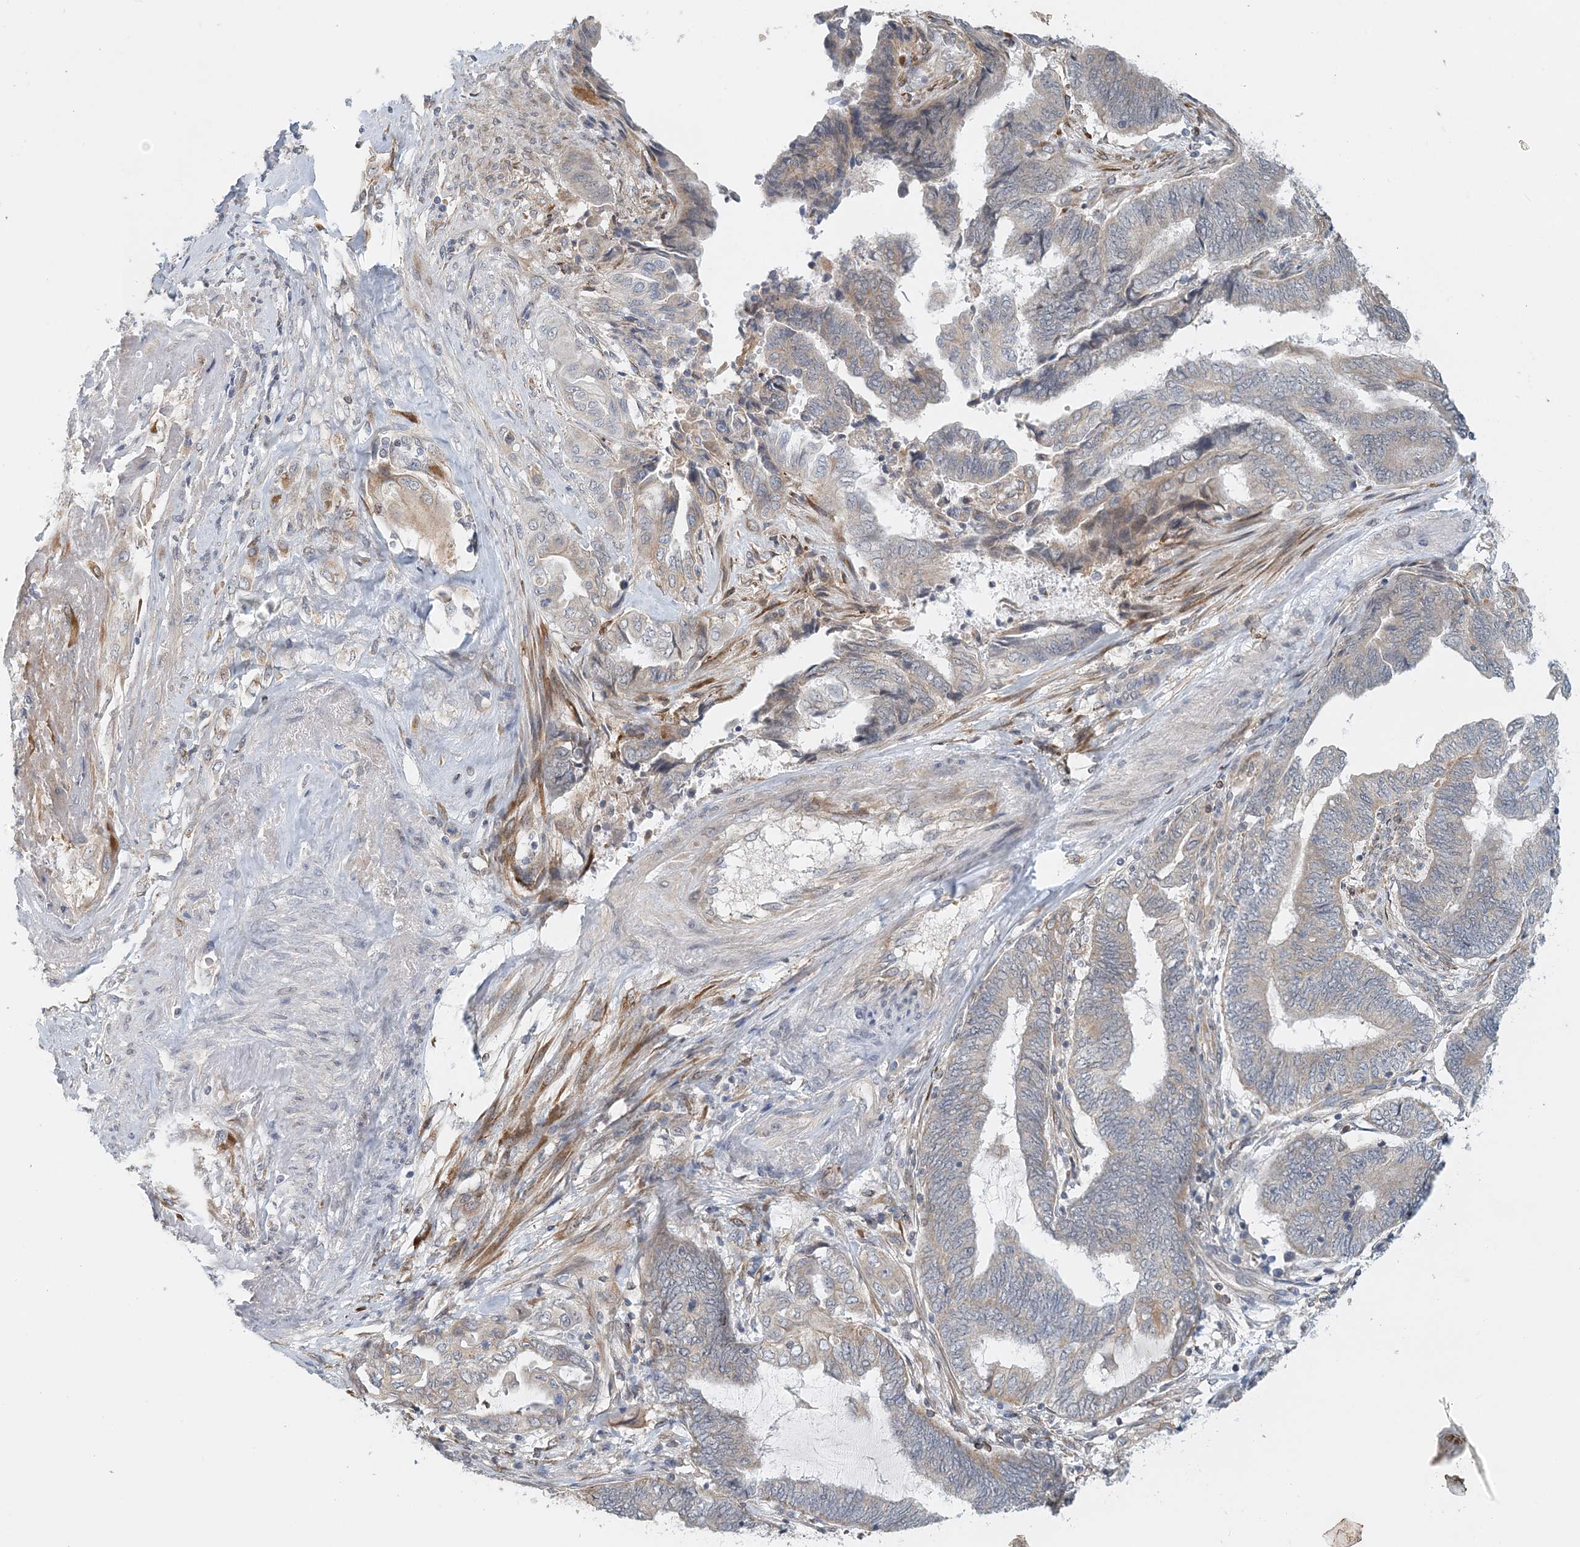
{"staining": {"intensity": "weak", "quantity": "<25%", "location": "cytoplasmic/membranous"}, "tissue": "endometrial cancer", "cell_type": "Tumor cells", "image_type": "cancer", "snomed": [{"axis": "morphology", "description": "Adenocarcinoma, NOS"}, {"axis": "topography", "description": "Uterus"}, {"axis": "topography", "description": "Endometrium"}], "caption": "Immunohistochemical staining of adenocarcinoma (endometrial) shows no significant staining in tumor cells. (DAB (3,3'-diaminobenzidine) immunohistochemistry visualized using brightfield microscopy, high magnification).", "gene": "PCYOX1L", "patient": {"sex": "female", "age": 70}}